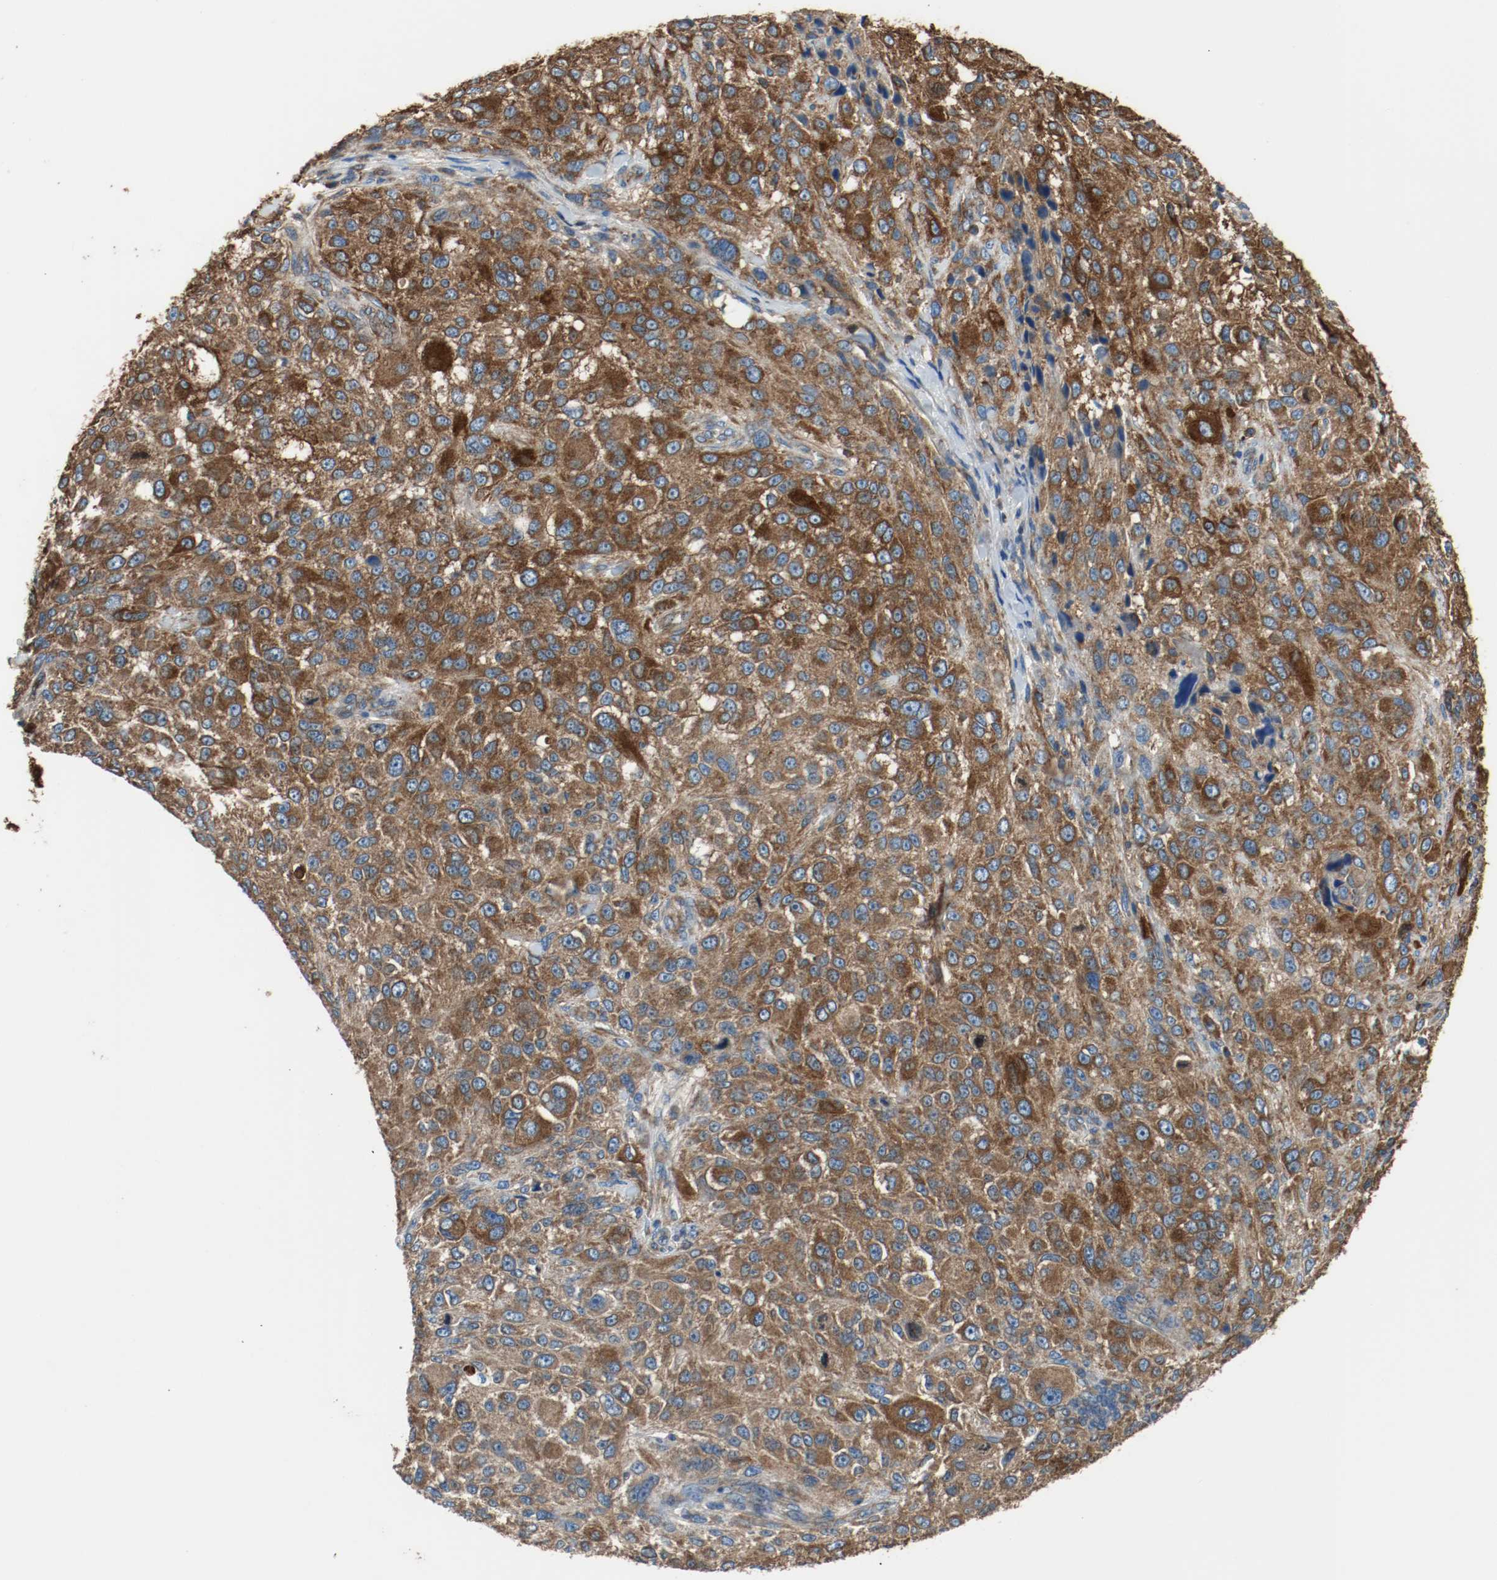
{"staining": {"intensity": "strong", "quantity": ">75%", "location": "cytoplasmic/membranous"}, "tissue": "melanoma", "cell_type": "Tumor cells", "image_type": "cancer", "snomed": [{"axis": "morphology", "description": "Necrosis, NOS"}, {"axis": "morphology", "description": "Malignant melanoma, NOS"}, {"axis": "topography", "description": "Skin"}], "caption": "Tumor cells display high levels of strong cytoplasmic/membranous expression in about >75% of cells in human melanoma.", "gene": "TUBA3D", "patient": {"sex": "female", "age": 87}}